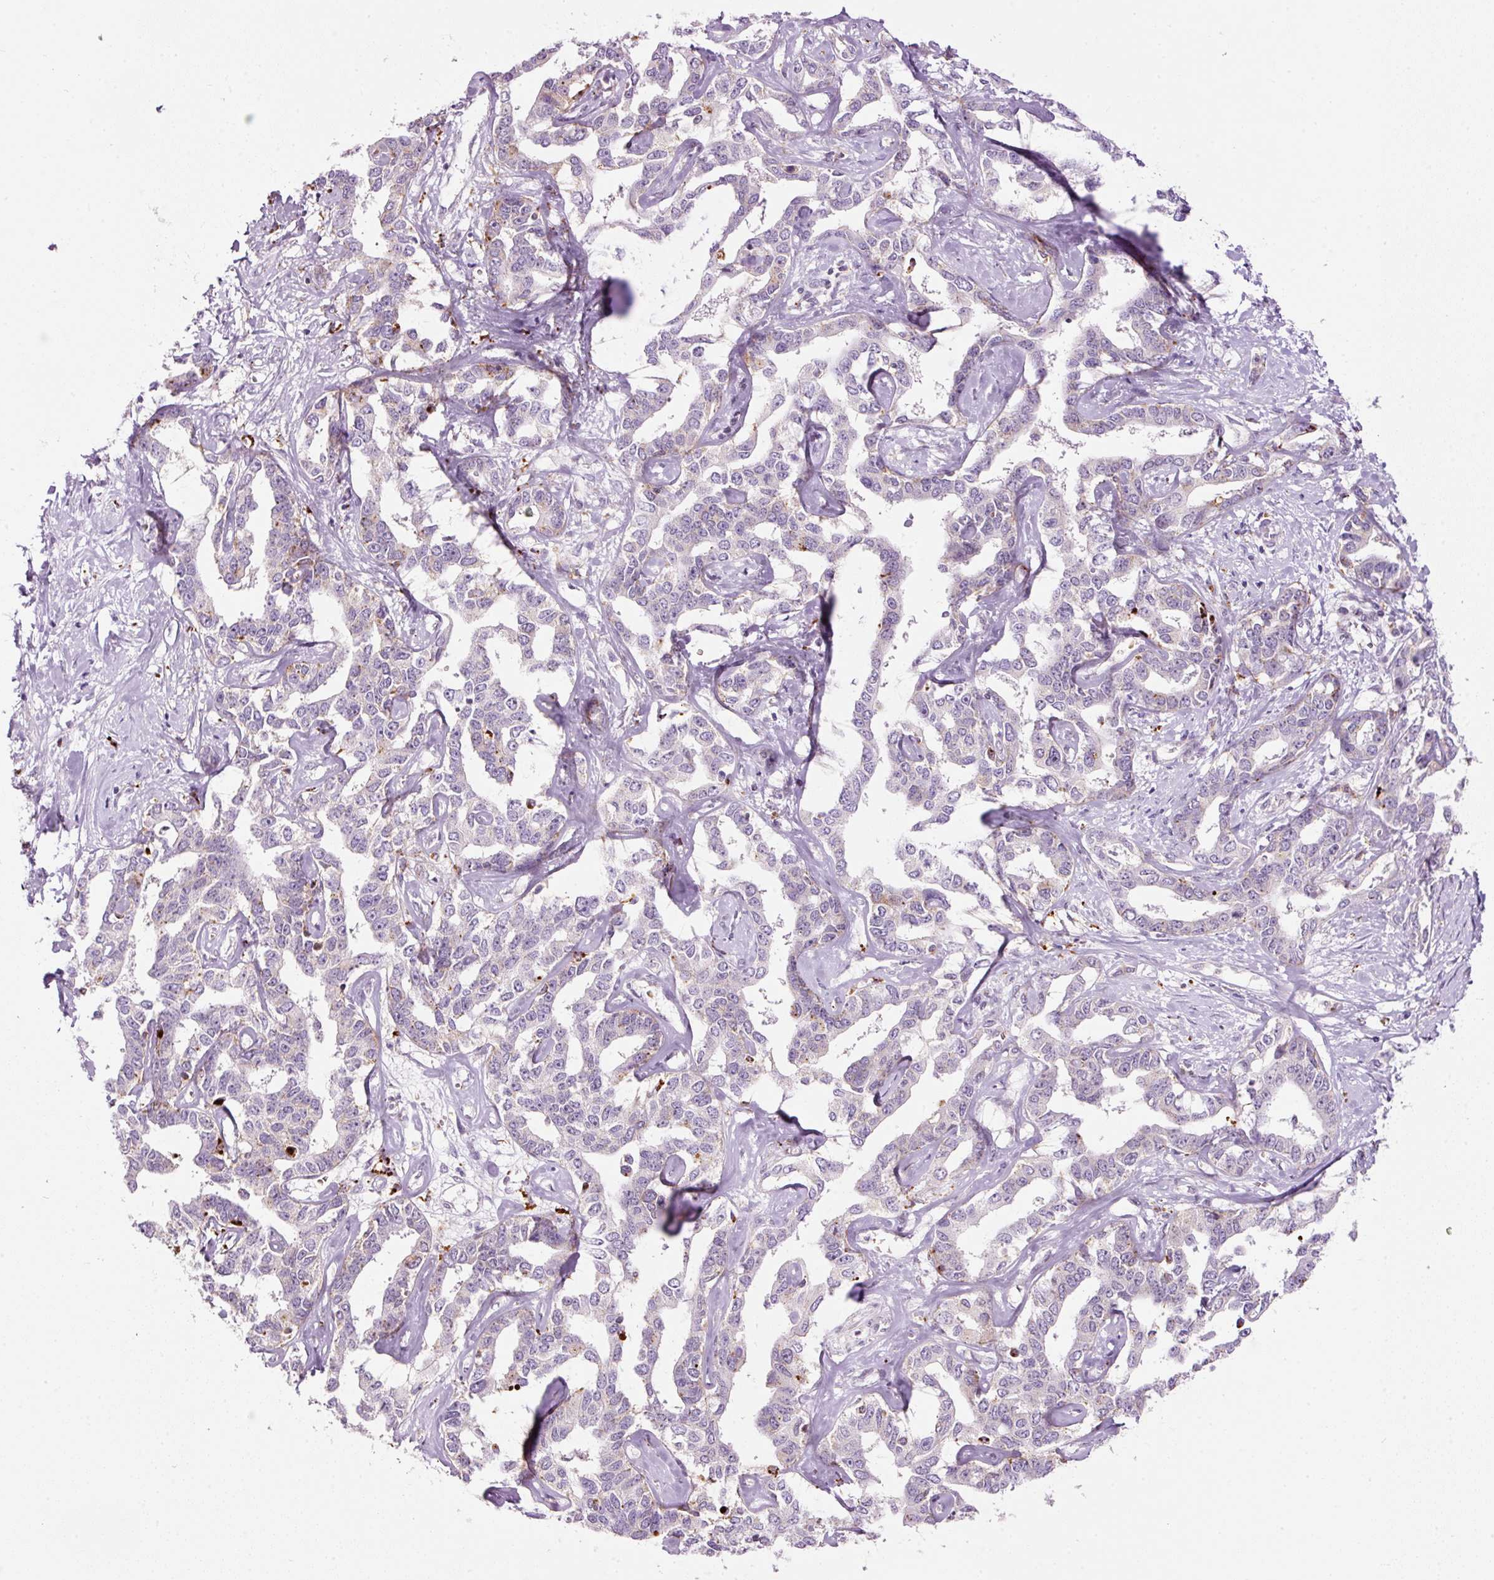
{"staining": {"intensity": "weak", "quantity": "<25%", "location": "cytoplasmic/membranous"}, "tissue": "liver cancer", "cell_type": "Tumor cells", "image_type": "cancer", "snomed": [{"axis": "morphology", "description": "Cholangiocarcinoma"}, {"axis": "topography", "description": "Liver"}], "caption": "A high-resolution histopathology image shows IHC staining of cholangiocarcinoma (liver), which shows no significant expression in tumor cells. The staining was performed using DAB to visualize the protein expression in brown, while the nuclei were stained in blue with hematoxylin (Magnification: 20x).", "gene": "ZNF639", "patient": {"sex": "male", "age": 59}}